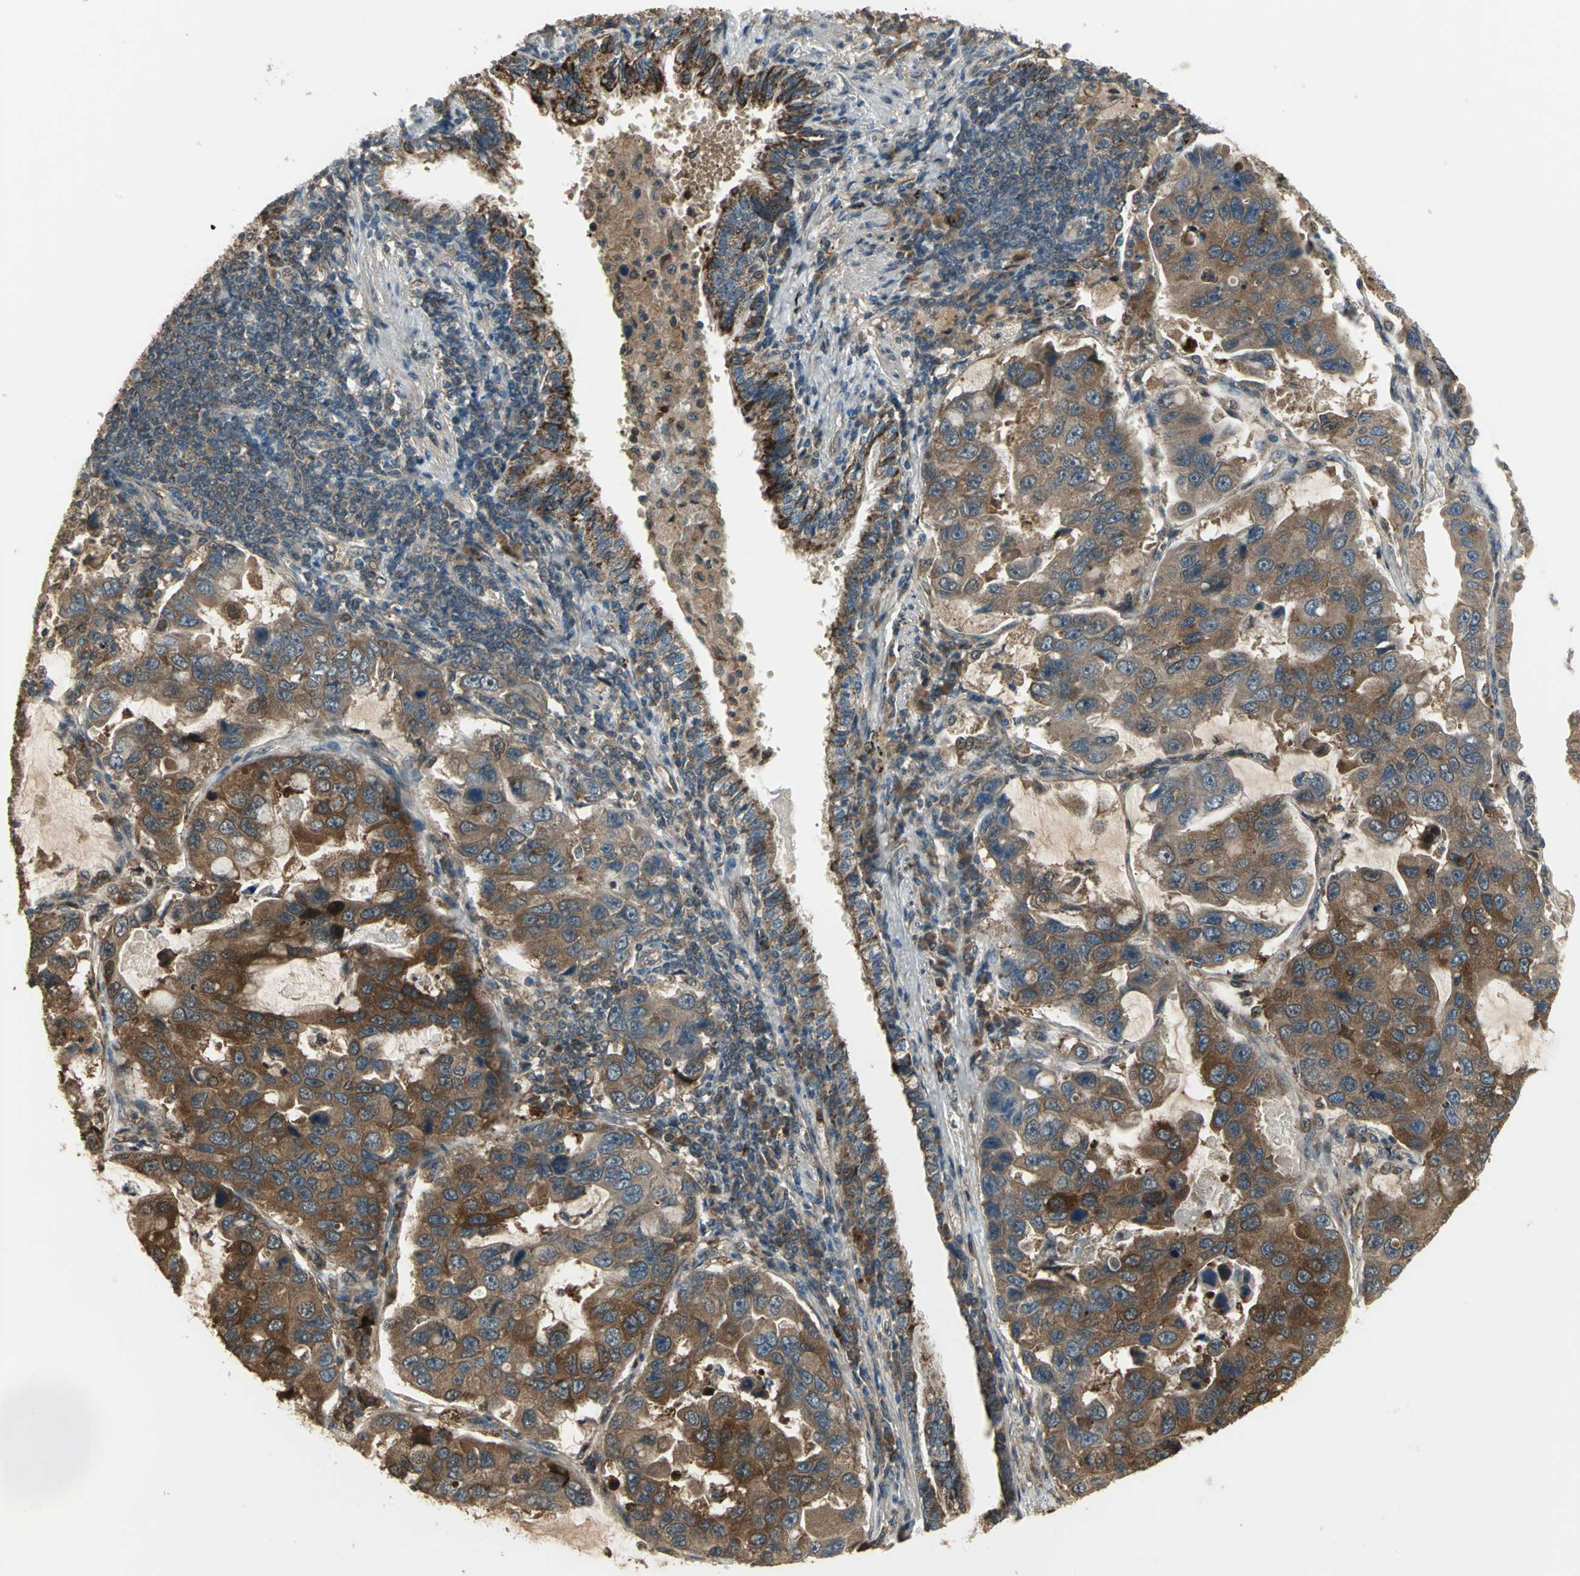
{"staining": {"intensity": "strong", "quantity": ">75%", "location": "cytoplasmic/membranous"}, "tissue": "lung cancer", "cell_type": "Tumor cells", "image_type": "cancer", "snomed": [{"axis": "morphology", "description": "Adenocarcinoma, NOS"}, {"axis": "topography", "description": "Lung"}], "caption": "This is a micrograph of immunohistochemistry staining of lung cancer, which shows strong staining in the cytoplasmic/membranous of tumor cells.", "gene": "AMT", "patient": {"sex": "male", "age": 64}}